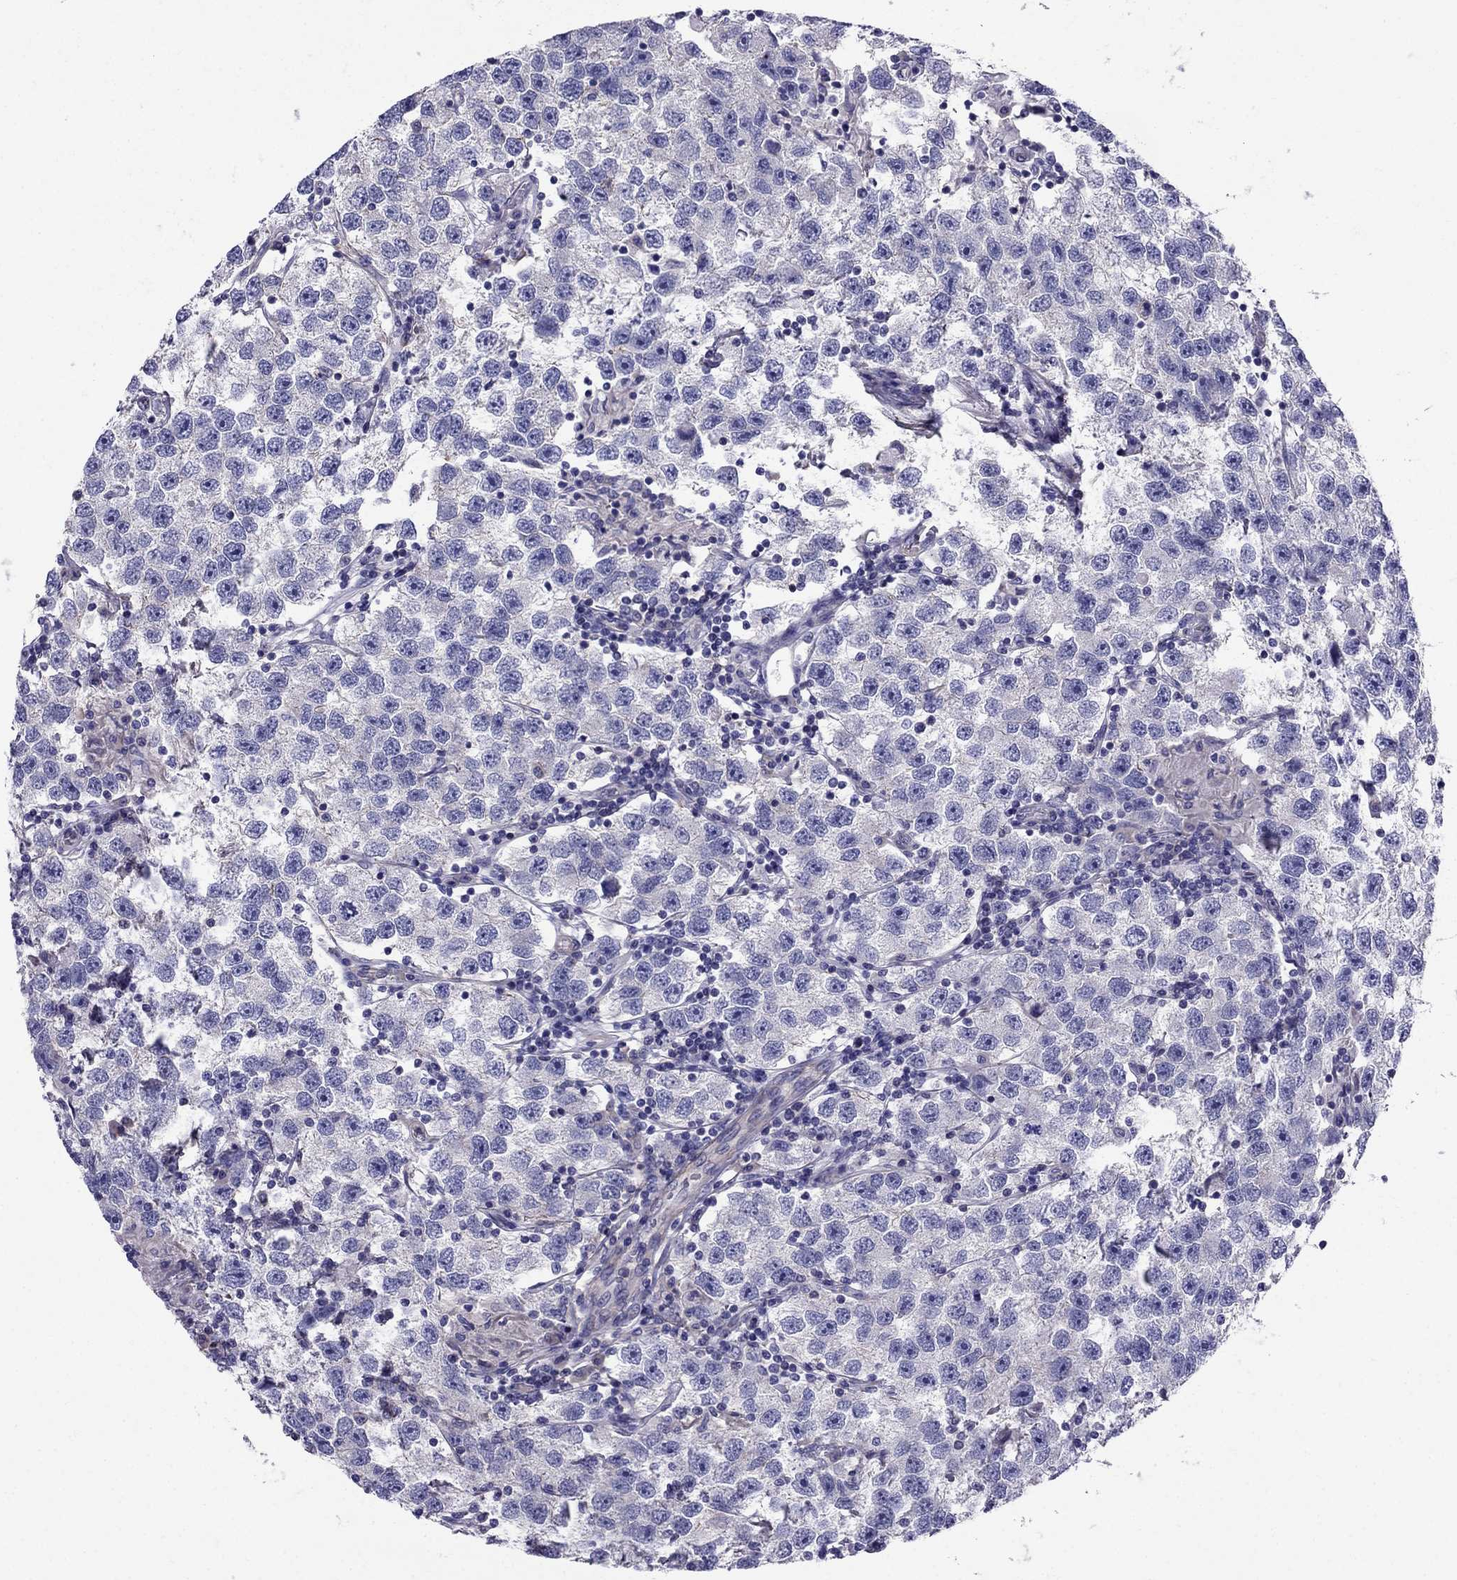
{"staining": {"intensity": "negative", "quantity": "none", "location": "none"}, "tissue": "testis cancer", "cell_type": "Tumor cells", "image_type": "cancer", "snomed": [{"axis": "morphology", "description": "Seminoma, NOS"}, {"axis": "topography", "description": "Testis"}], "caption": "This is an IHC histopathology image of human seminoma (testis). There is no expression in tumor cells.", "gene": "GPR50", "patient": {"sex": "male", "age": 26}}